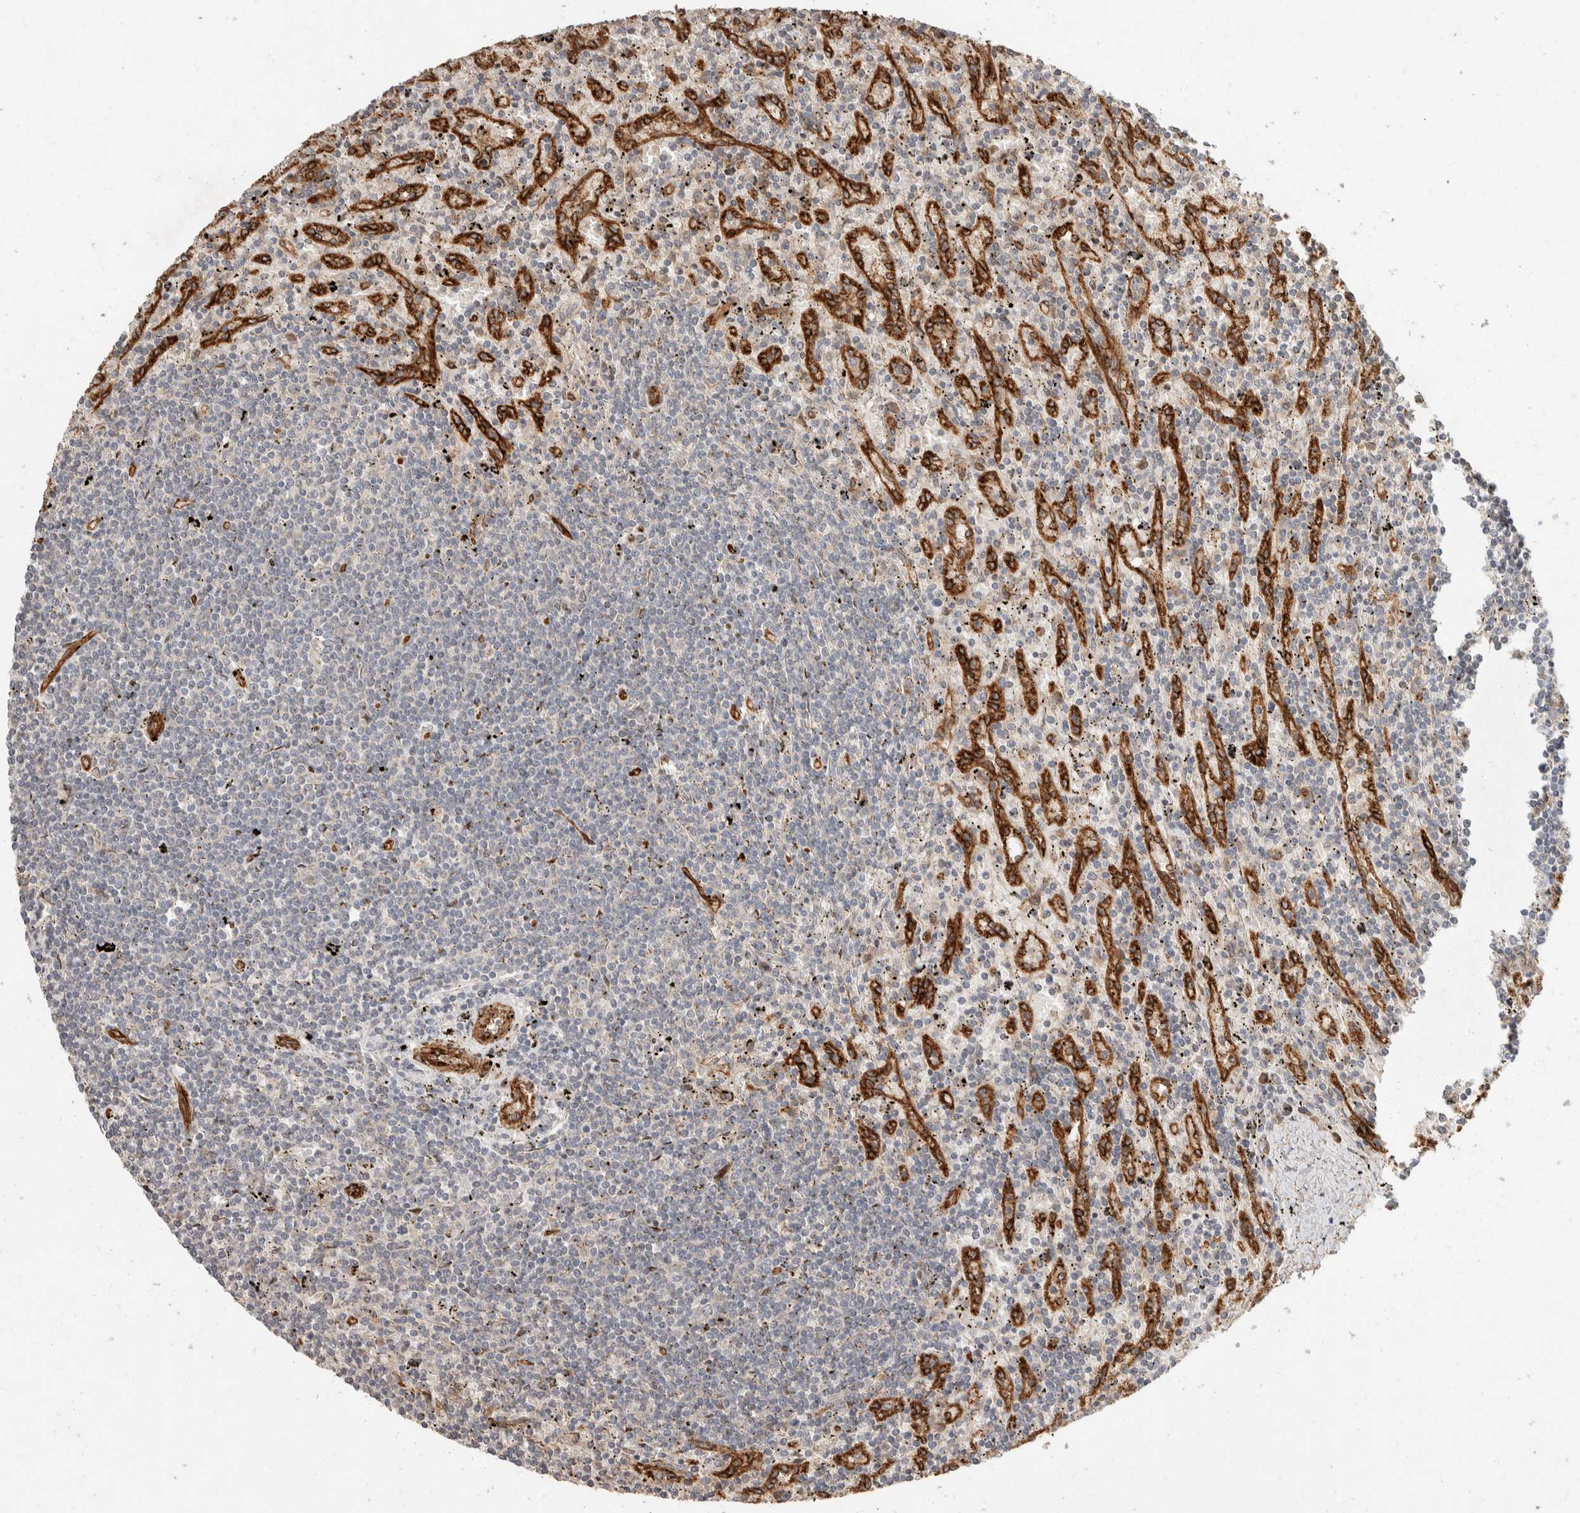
{"staining": {"intensity": "negative", "quantity": "none", "location": "none"}, "tissue": "lymphoma", "cell_type": "Tumor cells", "image_type": "cancer", "snomed": [{"axis": "morphology", "description": "Malignant lymphoma, non-Hodgkin's type, Low grade"}, {"axis": "topography", "description": "Spleen"}], "caption": "The histopathology image demonstrates no staining of tumor cells in lymphoma.", "gene": "ERC1", "patient": {"sex": "male", "age": 76}}